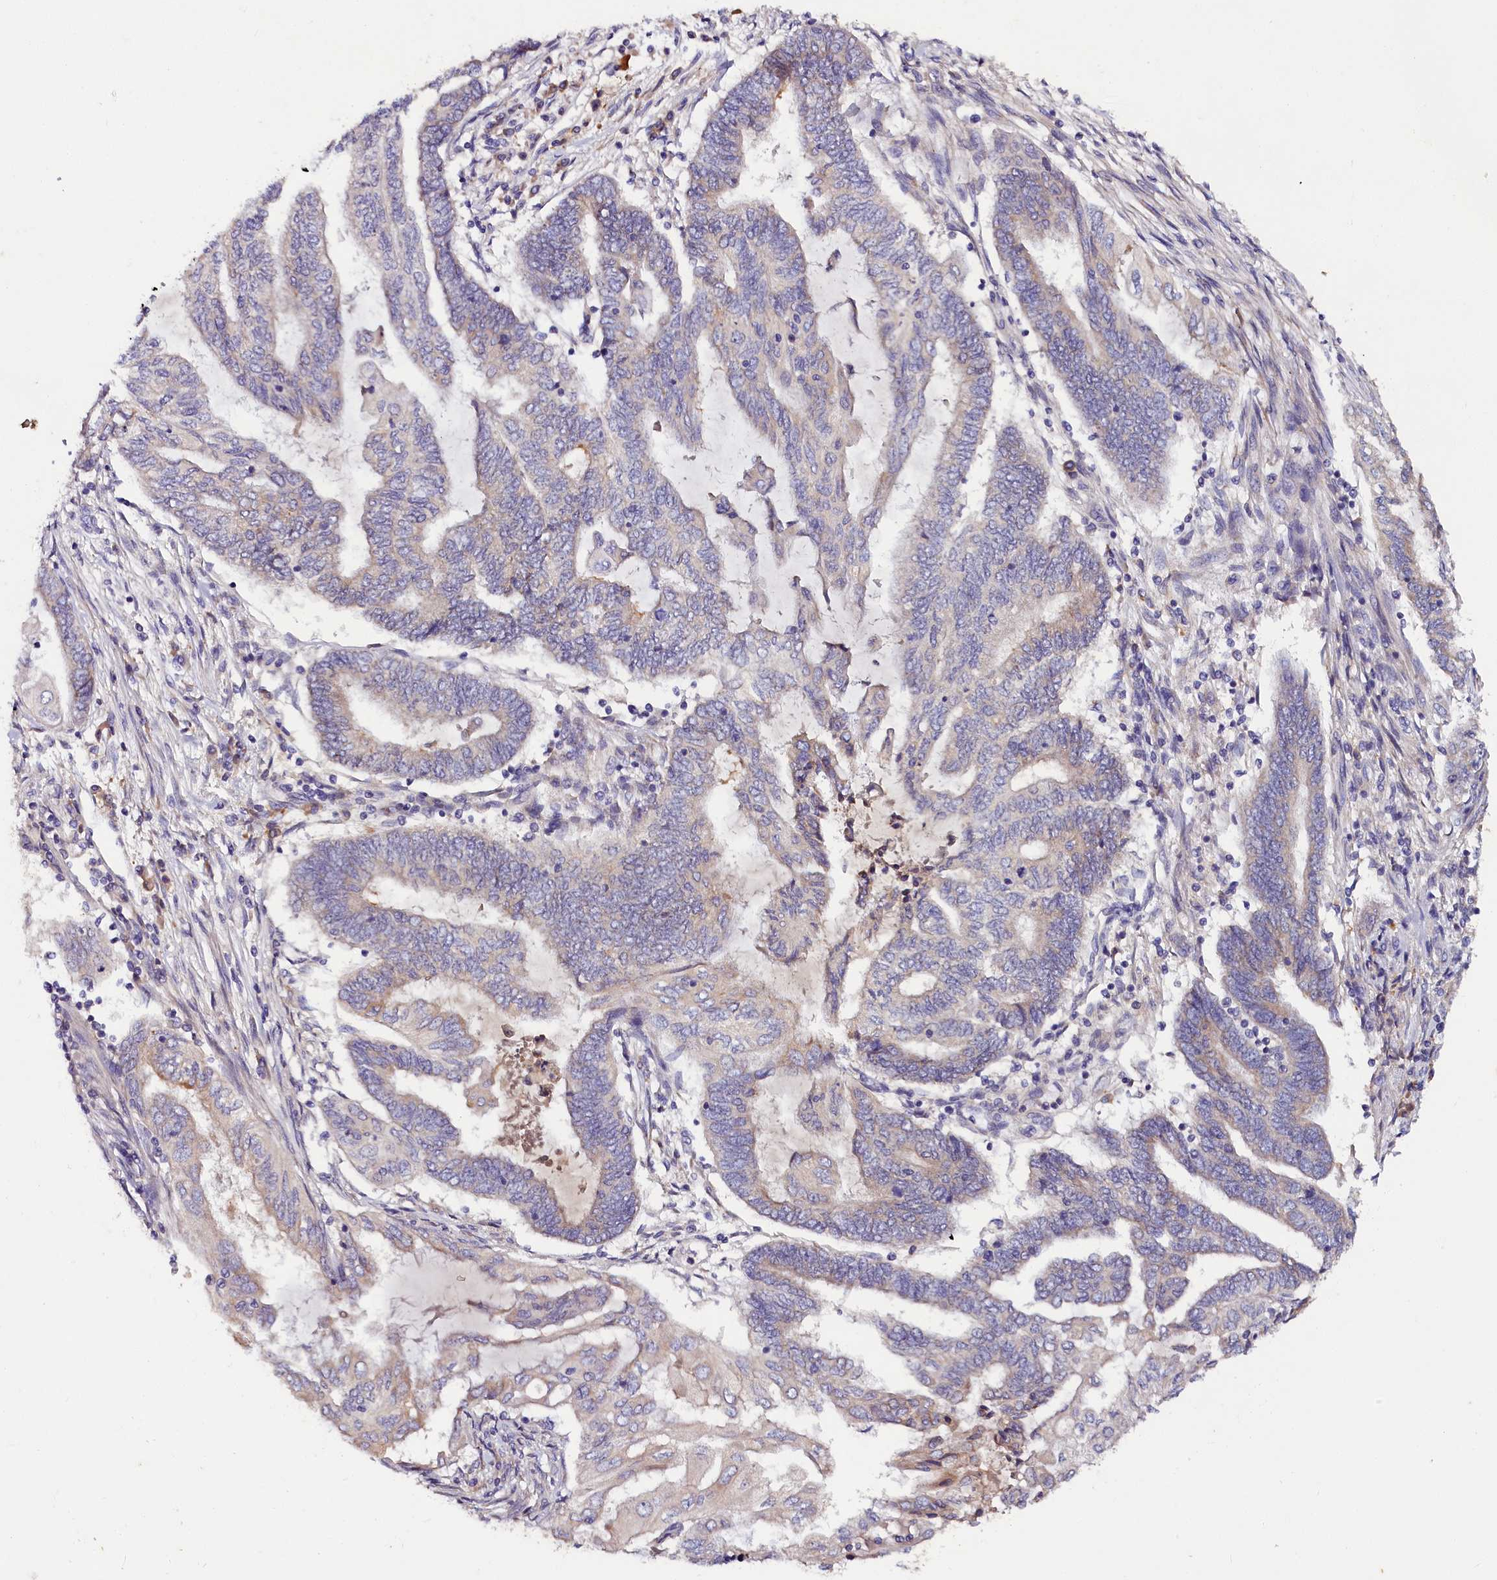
{"staining": {"intensity": "weak", "quantity": "<25%", "location": "cytoplasmic/membranous"}, "tissue": "endometrial cancer", "cell_type": "Tumor cells", "image_type": "cancer", "snomed": [{"axis": "morphology", "description": "Adenocarcinoma, NOS"}, {"axis": "topography", "description": "Uterus"}, {"axis": "topography", "description": "Endometrium"}], "caption": "DAB (3,3'-diaminobenzidine) immunohistochemical staining of human adenocarcinoma (endometrial) demonstrates no significant expression in tumor cells. The staining is performed using DAB brown chromogen with nuclei counter-stained in using hematoxylin.", "gene": "ST7L", "patient": {"sex": "female", "age": 70}}